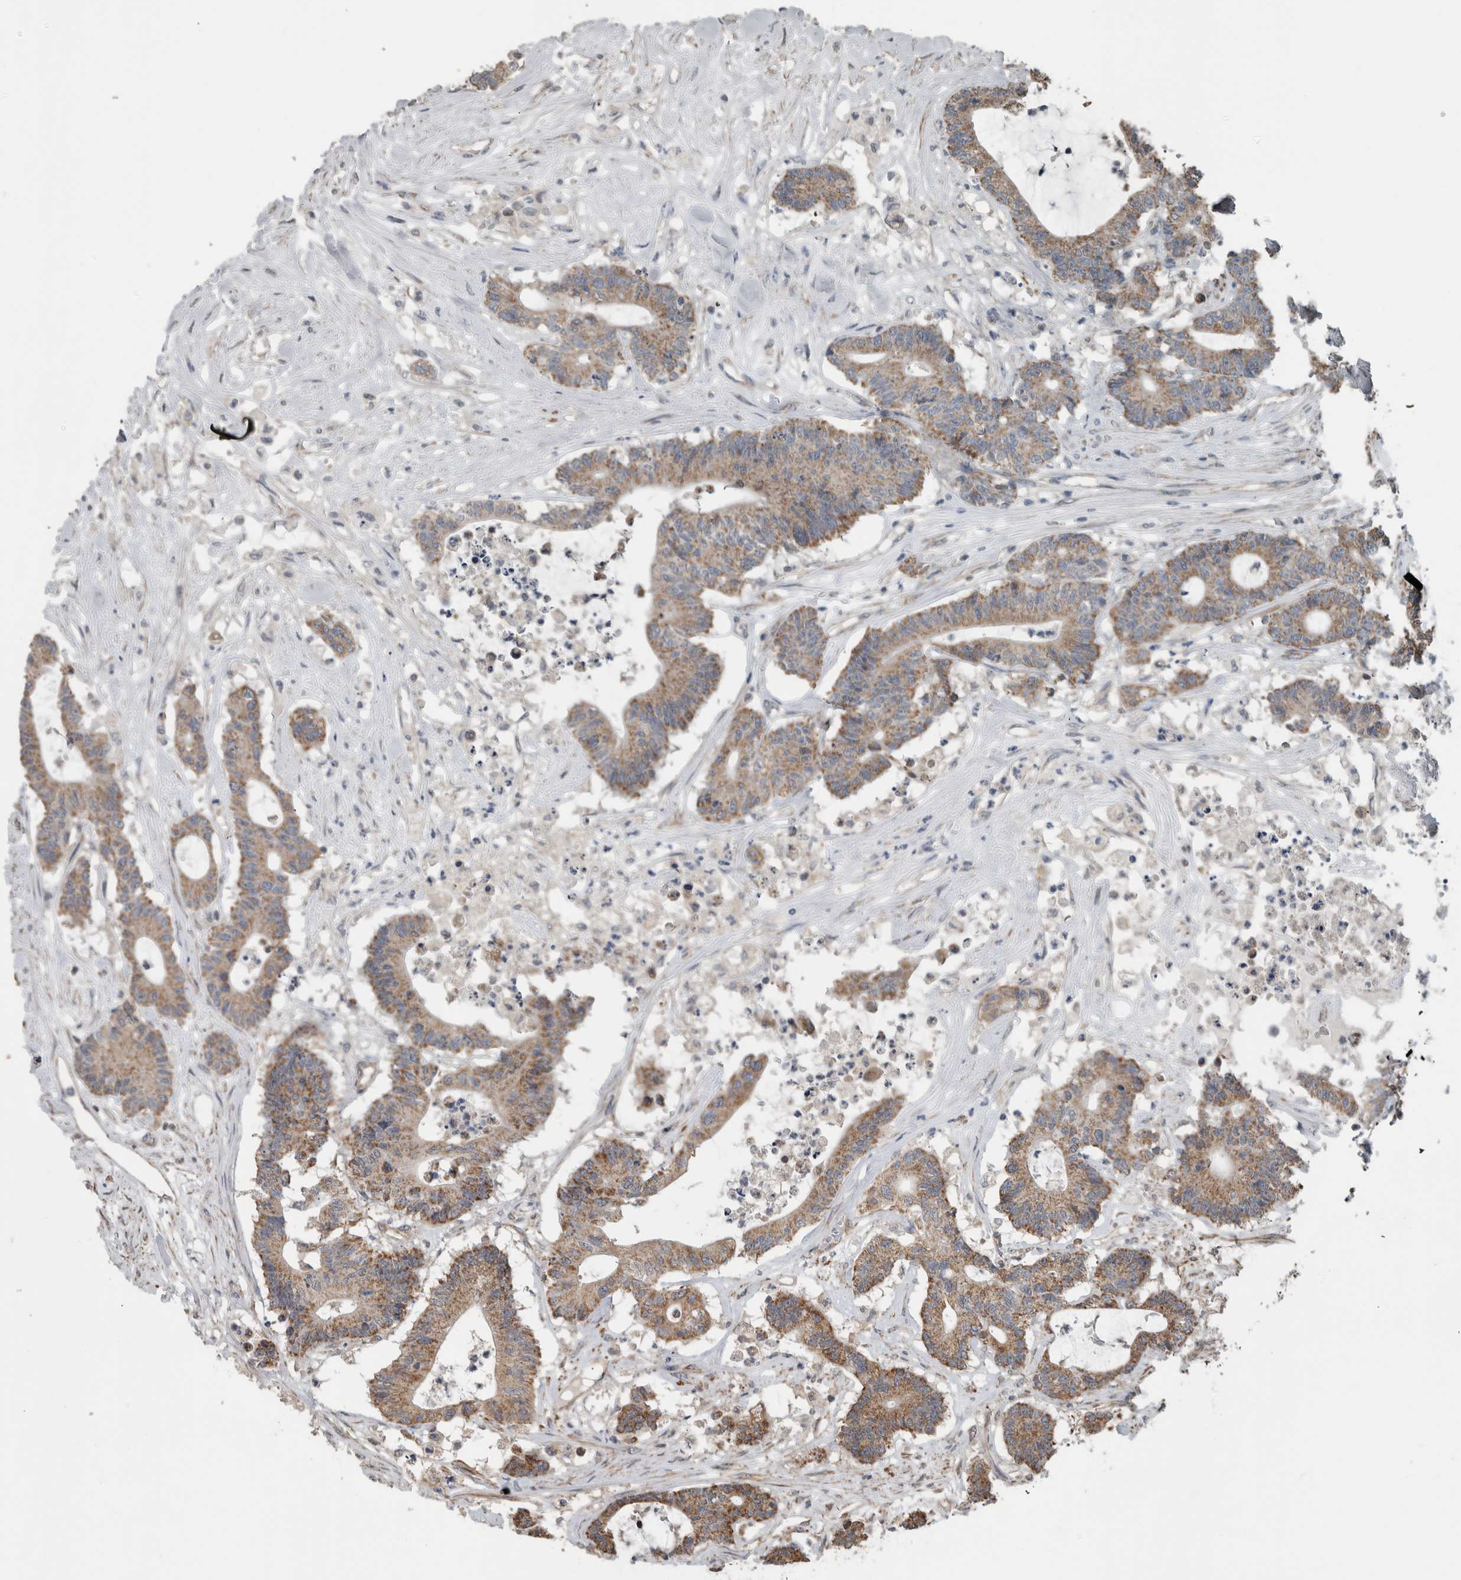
{"staining": {"intensity": "moderate", "quantity": ">75%", "location": "cytoplasmic/membranous"}, "tissue": "colorectal cancer", "cell_type": "Tumor cells", "image_type": "cancer", "snomed": [{"axis": "morphology", "description": "Adenocarcinoma, NOS"}, {"axis": "topography", "description": "Colon"}], "caption": "This is an image of immunohistochemistry staining of colorectal cancer (adenocarcinoma), which shows moderate staining in the cytoplasmic/membranous of tumor cells.", "gene": "ARMC1", "patient": {"sex": "female", "age": 84}}